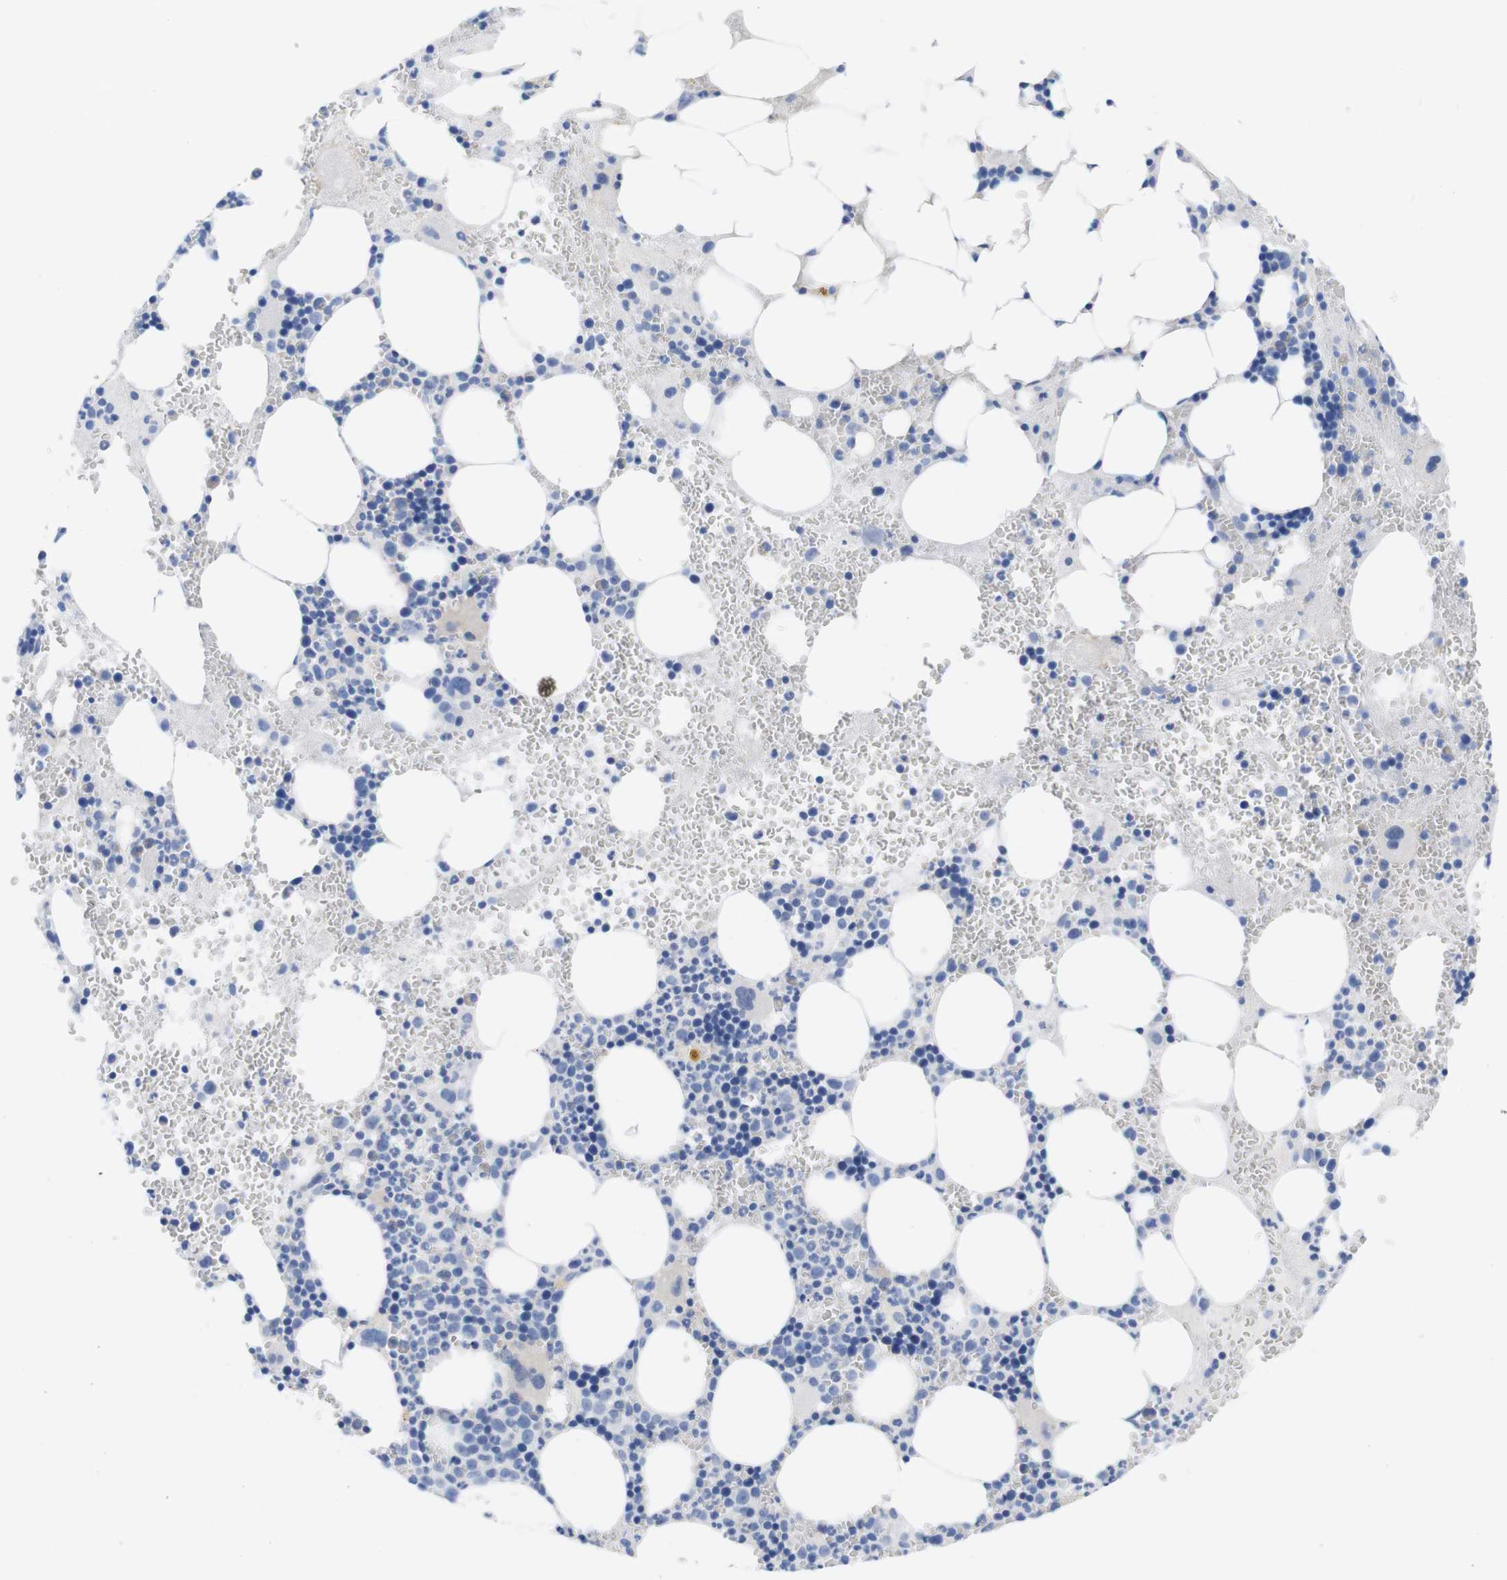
{"staining": {"intensity": "negative", "quantity": "none", "location": "none"}, "tissue": "bone marrow", "cell_type": "Hematopoietic cells", "image_type": "normal", "snomed": [{"axis": "morphology", "description": "Normal tissue, NOS"}, {"axis": "morphology", "description": "Inflammation, NOS"}, {"axis": "topography", "description": "Bone marrow"}], "caption": "The image displays no significant positivity in hematopoietic cells of bone marrow.", "gene": "PNMA1", "patient": {"sex": "female", "age": 76}}